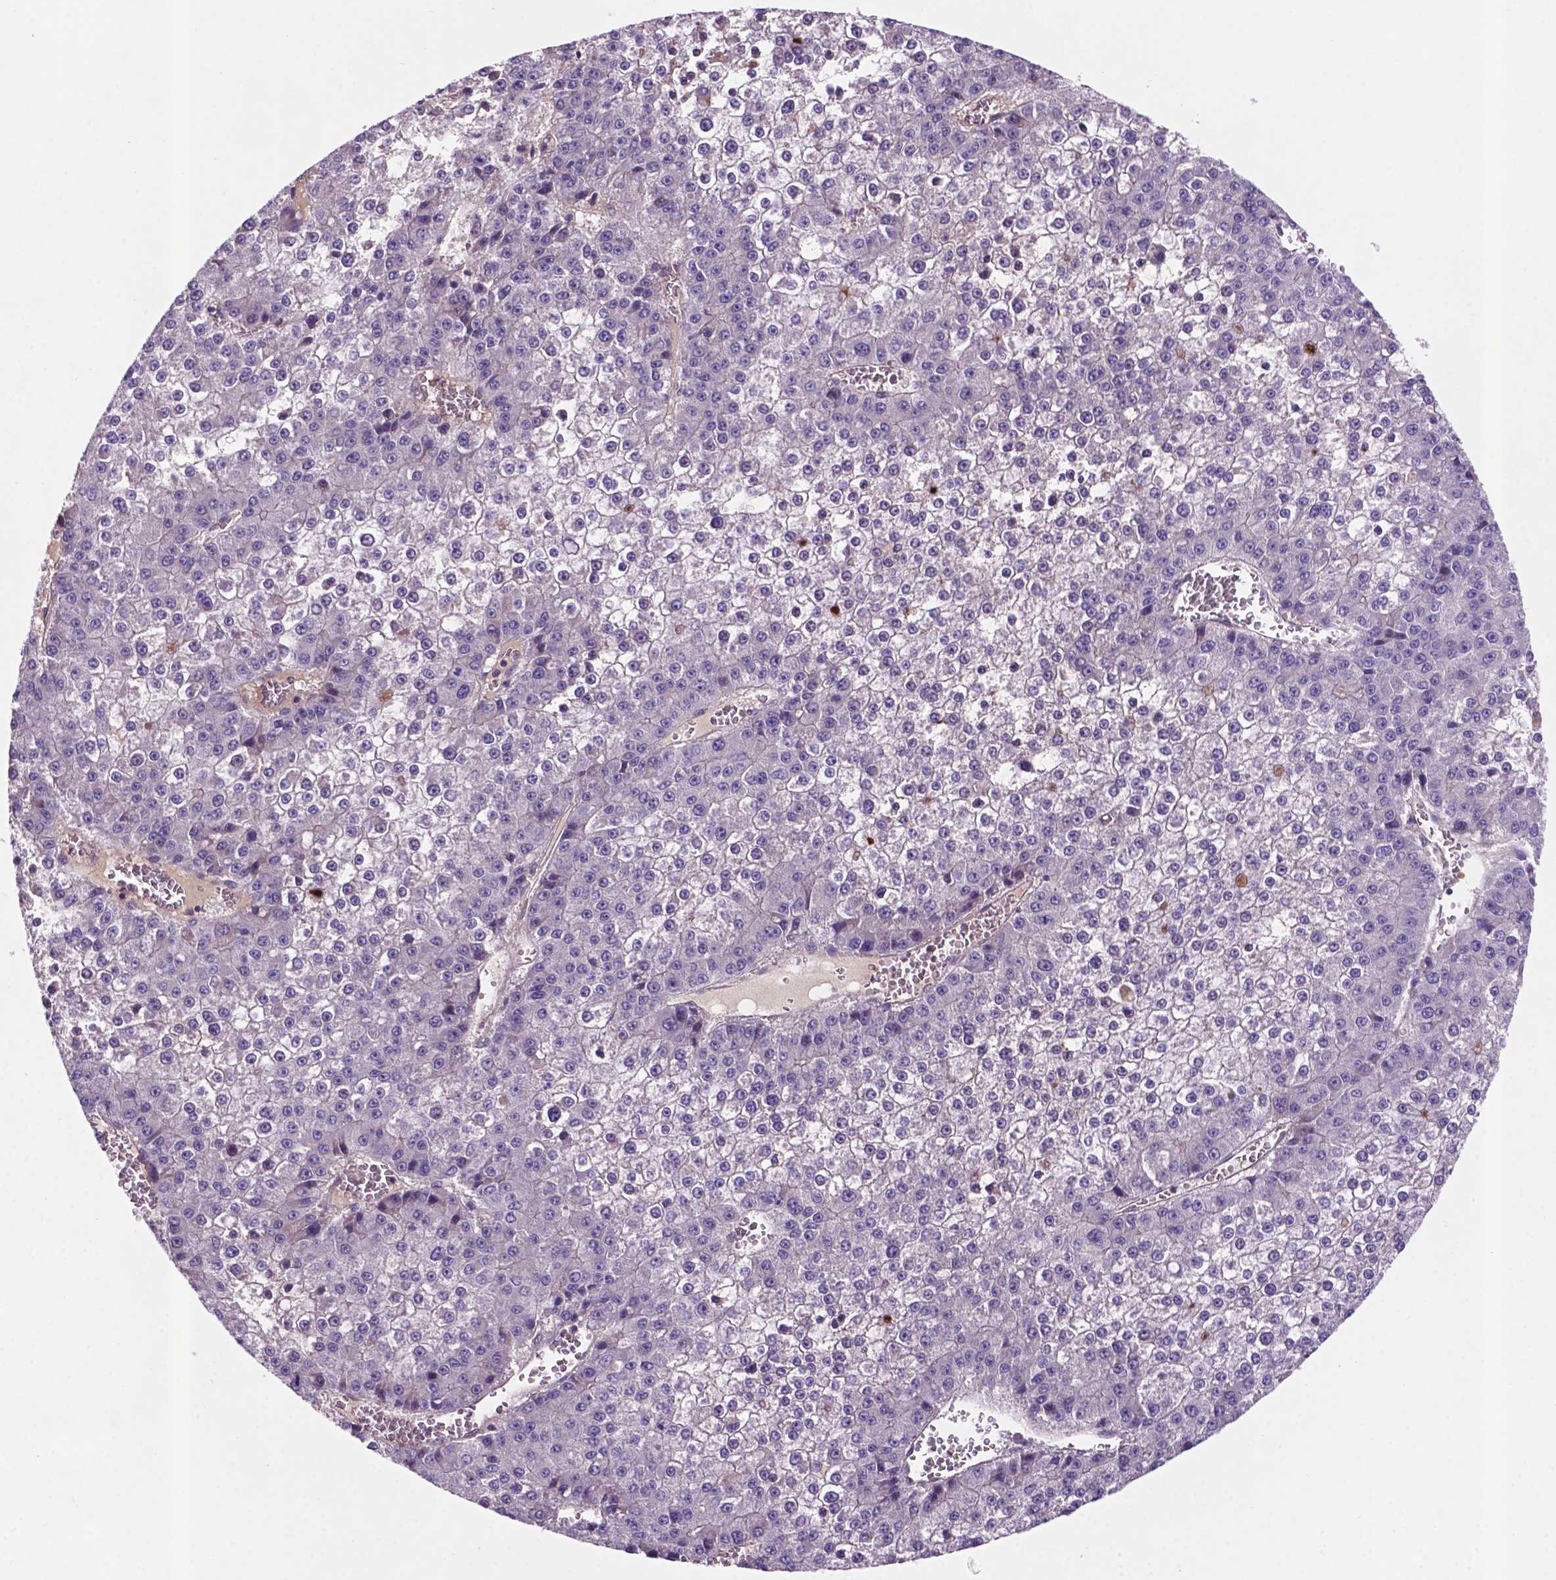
{"staining": {"intensity": "negative", "quantity": "none", "location": "none"}, "tissue": "liver cancer", "cell_type": "Tumor cells", "image_type": "cancer", "snomed": [{"axis": "morphology", "description": "Carcinoma, Hepatocellular, NOS"}, {"axis": "topography", "description": "Liver"}], "caption": "An IHC micrograph of liver cancer (hepatocellular carcinoma) is shown. There is no staining in tumor cells of liver cancer (hepatocellular carcinoma).", "gene": "TM4SF20", "patient": {"sex": "female", "age": 73}}